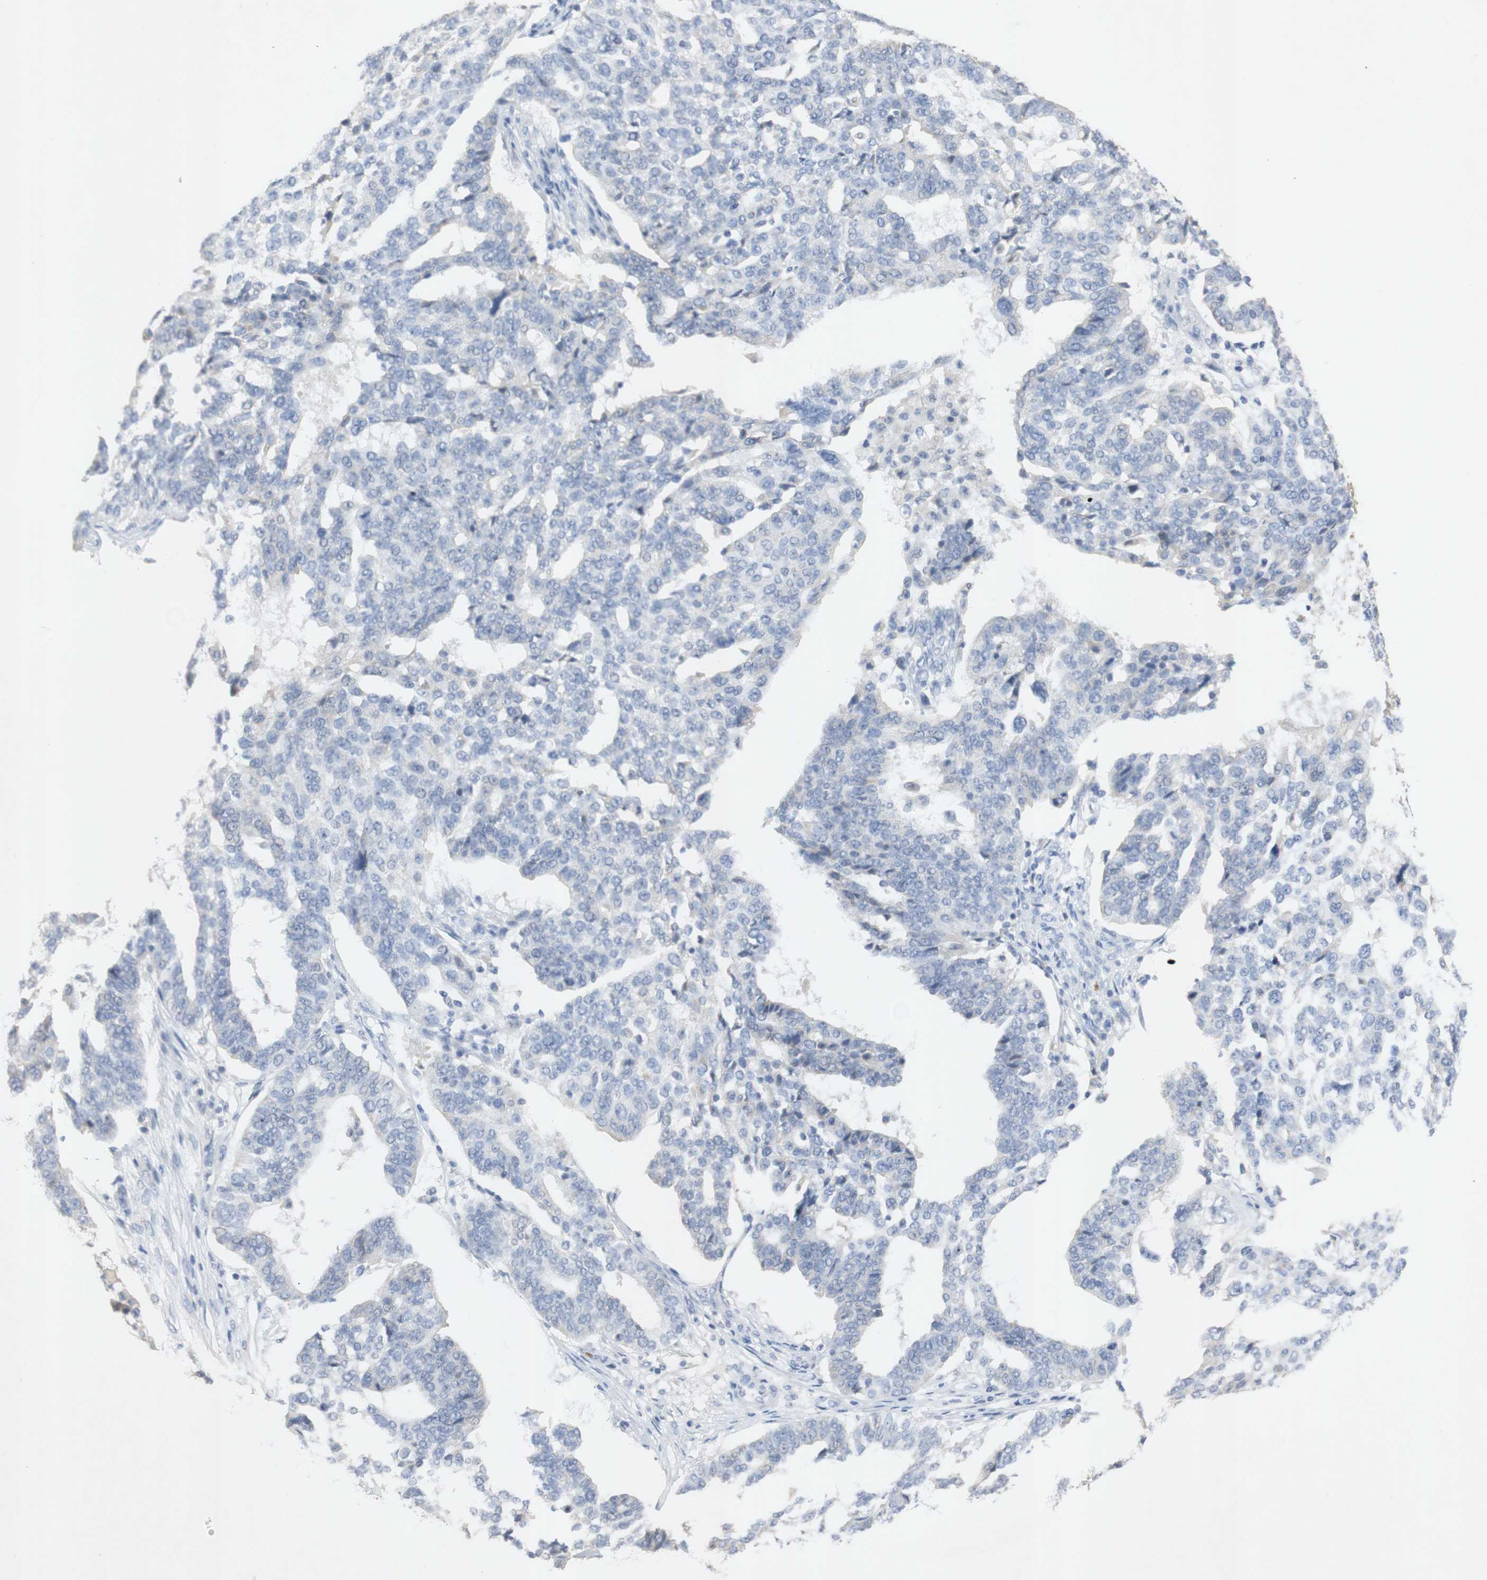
{"staining": {"intensity": "negative", "quantity": "none", "location": "none"}, "tissue": "ovarian cancer", "cell_type": "Tumor cells", "image_type": "cancer", "snomed": [{"axis": "morphology", "description": "Cystadenocarcinoma, serous, NOS"}, {"axis": "topography", "description": "Ovary"}], "caption": "Tumor cells are negative for protein expression in human ovarian serous cystadenocarcinoma.", "gene": "EPO", "patient": {"sex": "female", "age": 59}}